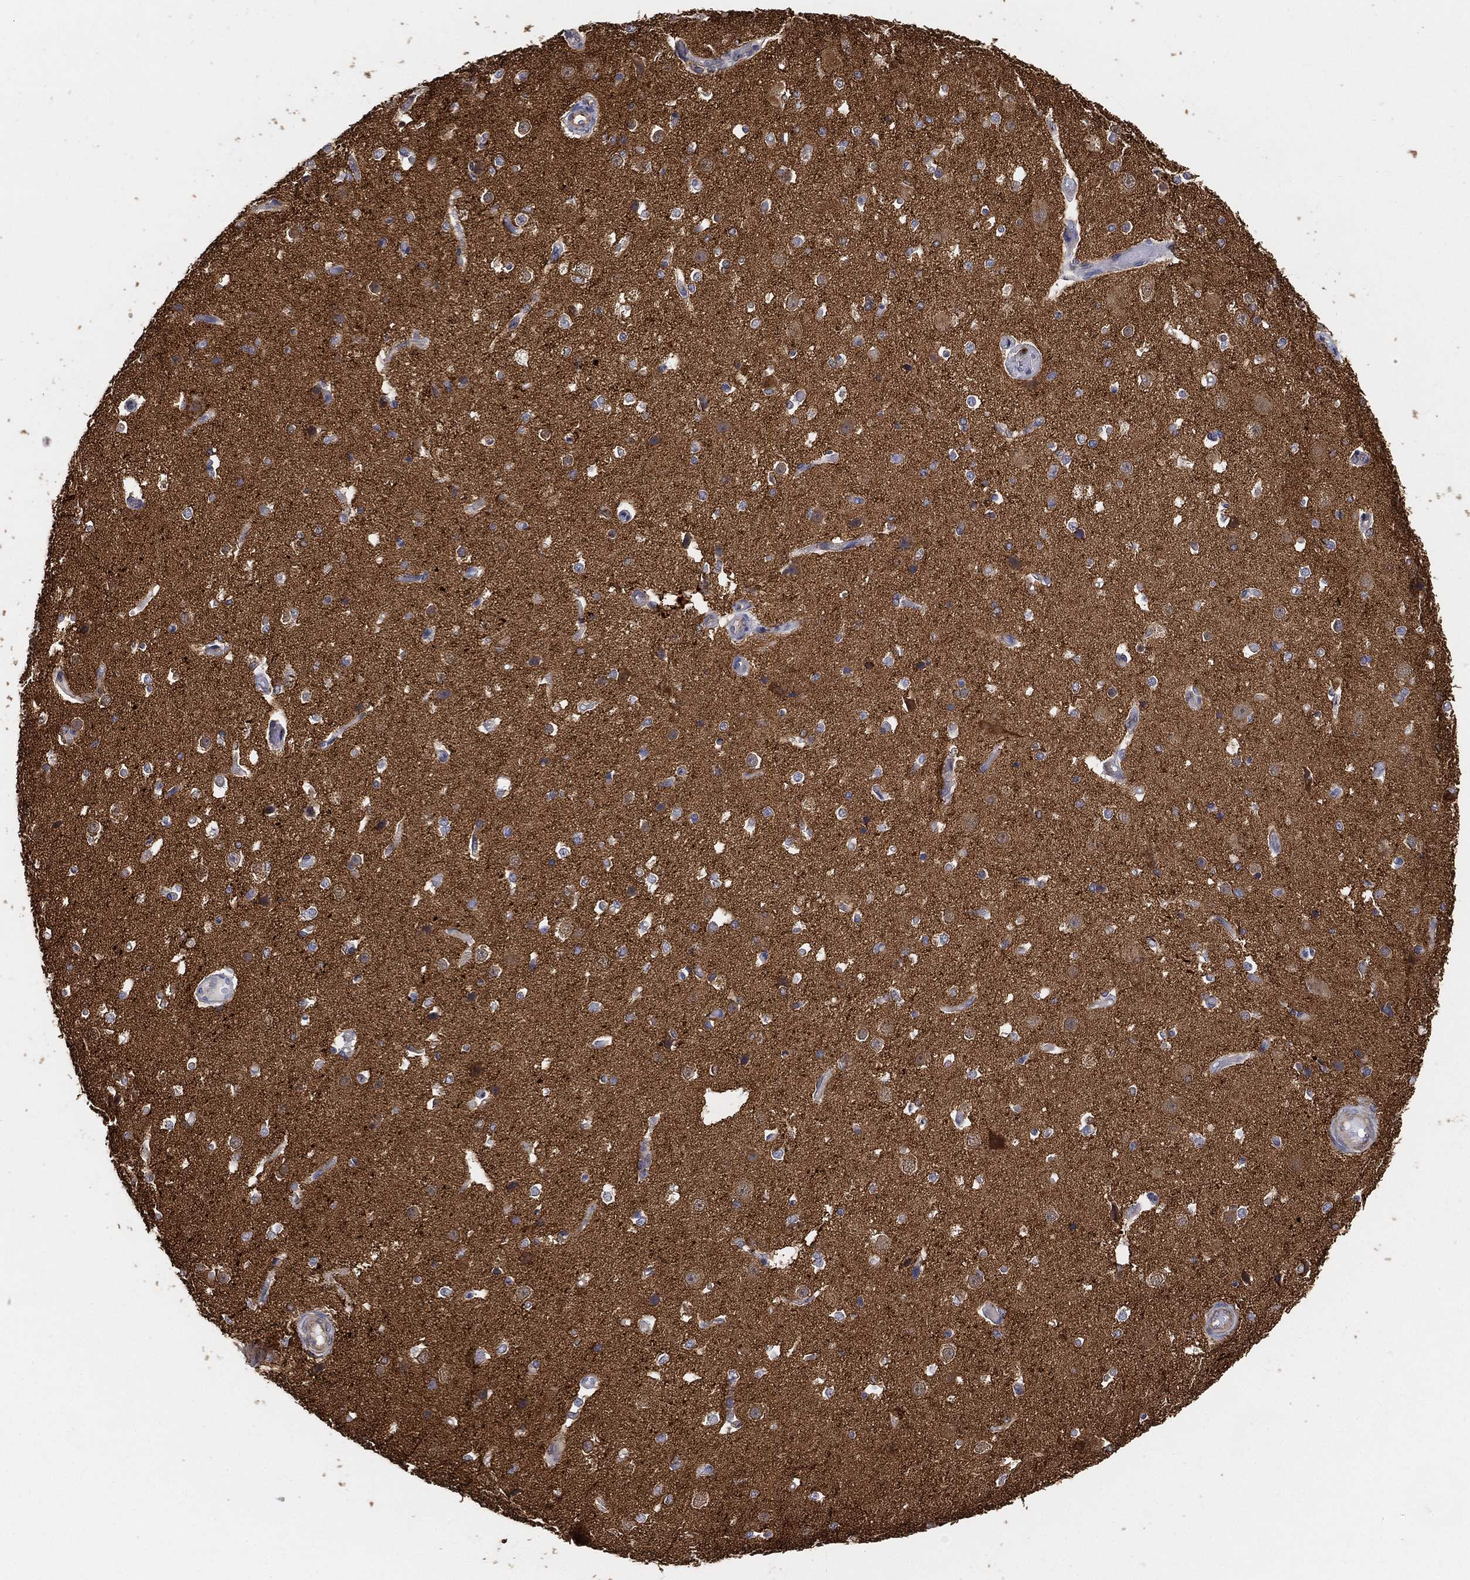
{"staining": {"intensity": "negative", "quantity": "none", "location": "none"}, "tissue": "cerebral cortex", "cell_type": "Endothelial cells", "image_type": "normal", "snomed": [{"axis": "morphology", "description": "Normal tissue, NOS"}, {"axis": "morphology", "description": "Inflammation, NOS"}, {"axis": "topography", "description": "Cerebral cortex"}], "caption": "Image shows no significant protein expression in endothelial cells of unremarkable cerebral cortex.", "gene": "TMEM25", "patient": {"sex": "male", "age": 6}}